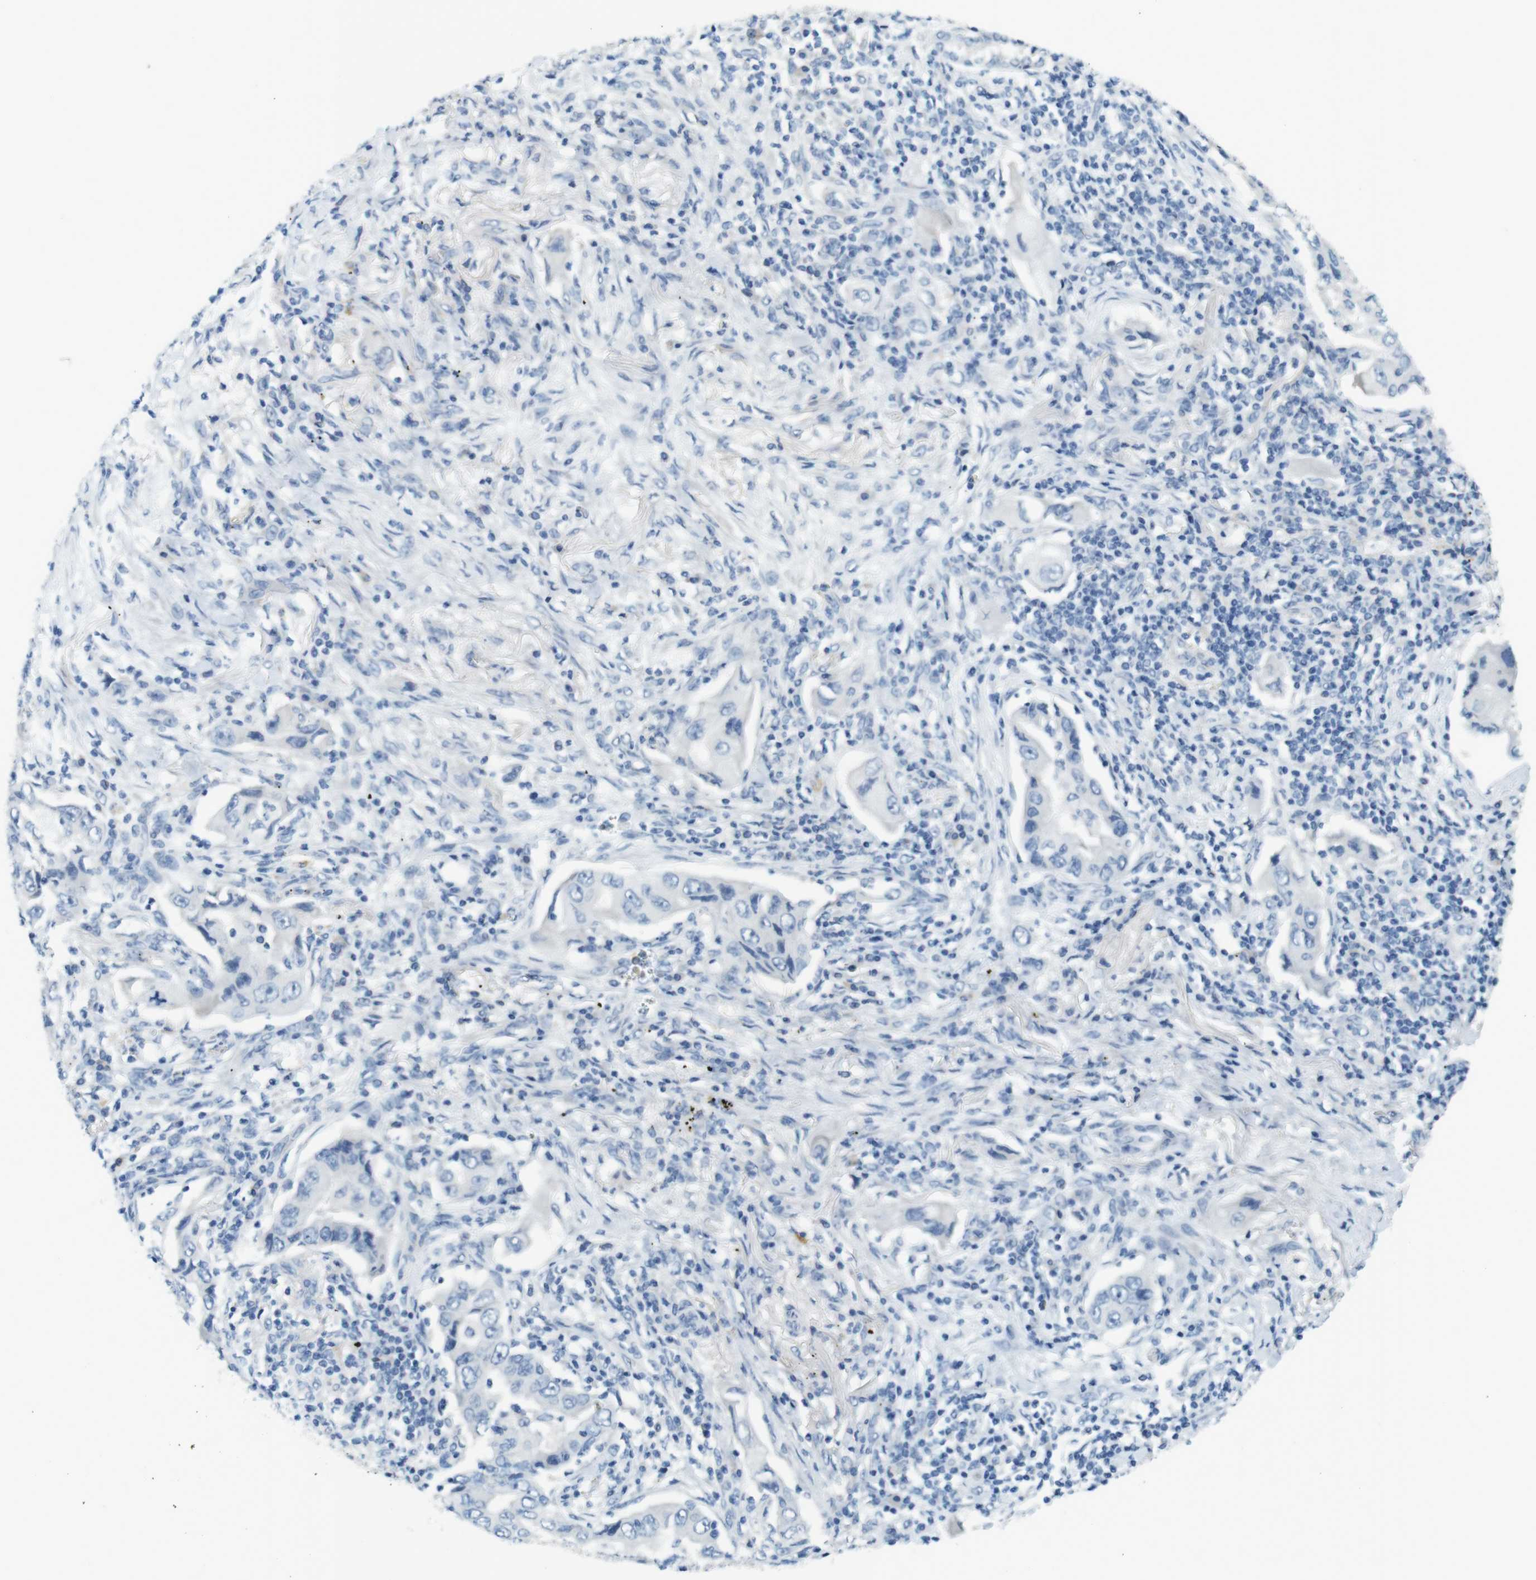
{"staining": {"intensity": "negative", "quantity": "none", "location": "none"}, "tissue": "lung cancer", "cell_type": "Tumor cells", "image_type": "cancer", "snomed": [{"axis": "morphology", "description": "Adenocarcinoma, NOS"}, {"axis": "topography", "description": "Lung"}], "caption": "Tumor cells show no significant protein positivity in adenocarcinoma (lung).", "gene": "LRRK2", "patient": {"sex": "female", "age": 65}}